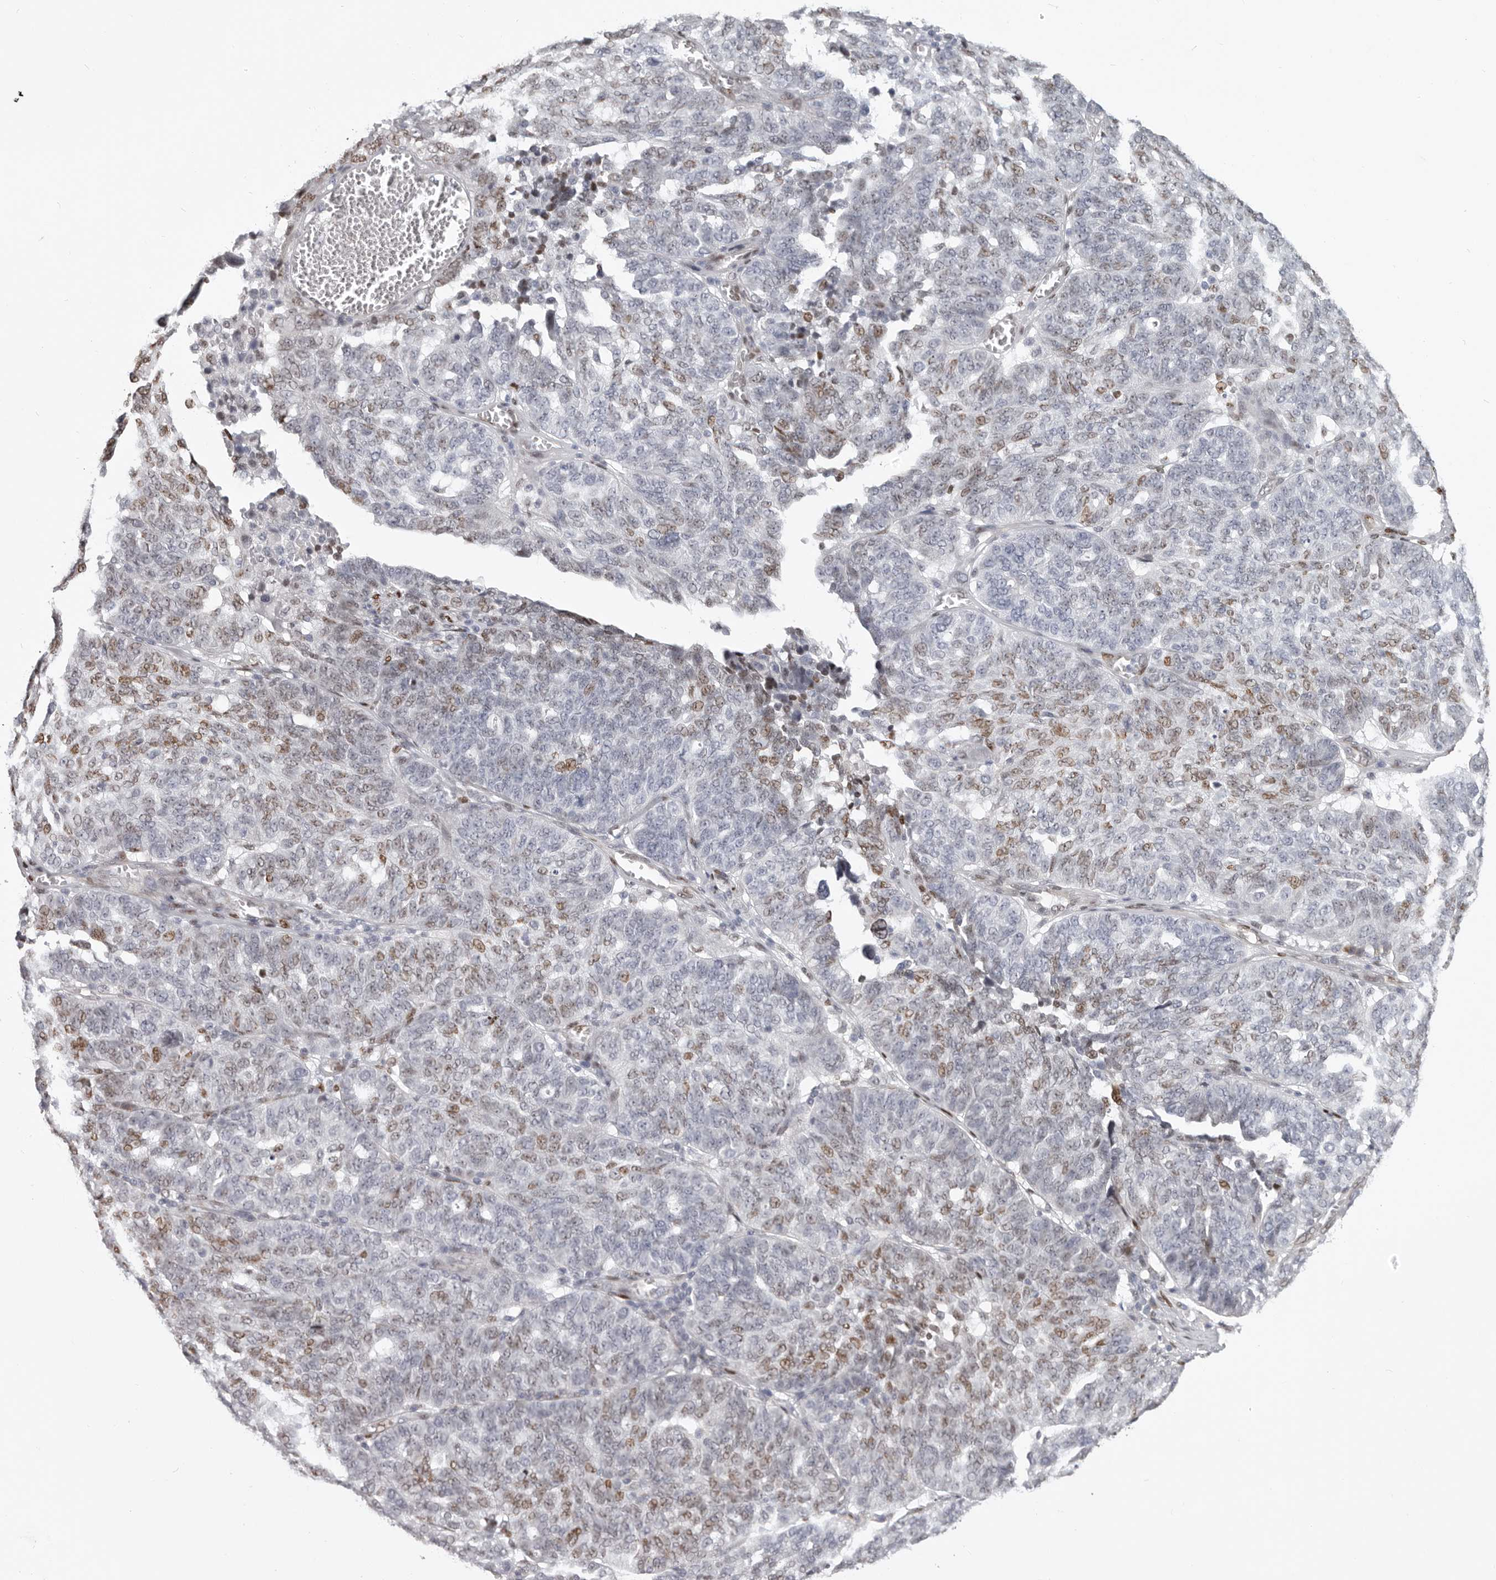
{"staining": {"intensity": "moderate", "quantity": "<25%", "location": "nuclear"}, "tissue": "ovarian cancer", "cell_type": "Tumor cells", "image_type": "cancer", "snomed": [{"axis": "morphology", "description": "Cystadenocarcinoma, serous, NOS"}, {"axis": "topography", "description": "Ovary"}], "caption": "Immunohistochemical staining of human serous cystadenocarcinoma (ovarian) reveals low levels of moderate nuclear protein positivity in approximately <25% of tumor cells. (brown staining indicates protein expression, while blue staining denotes nuclei).", "gene": "SRP19", "patient": {"sex": "female", "age": 59}}